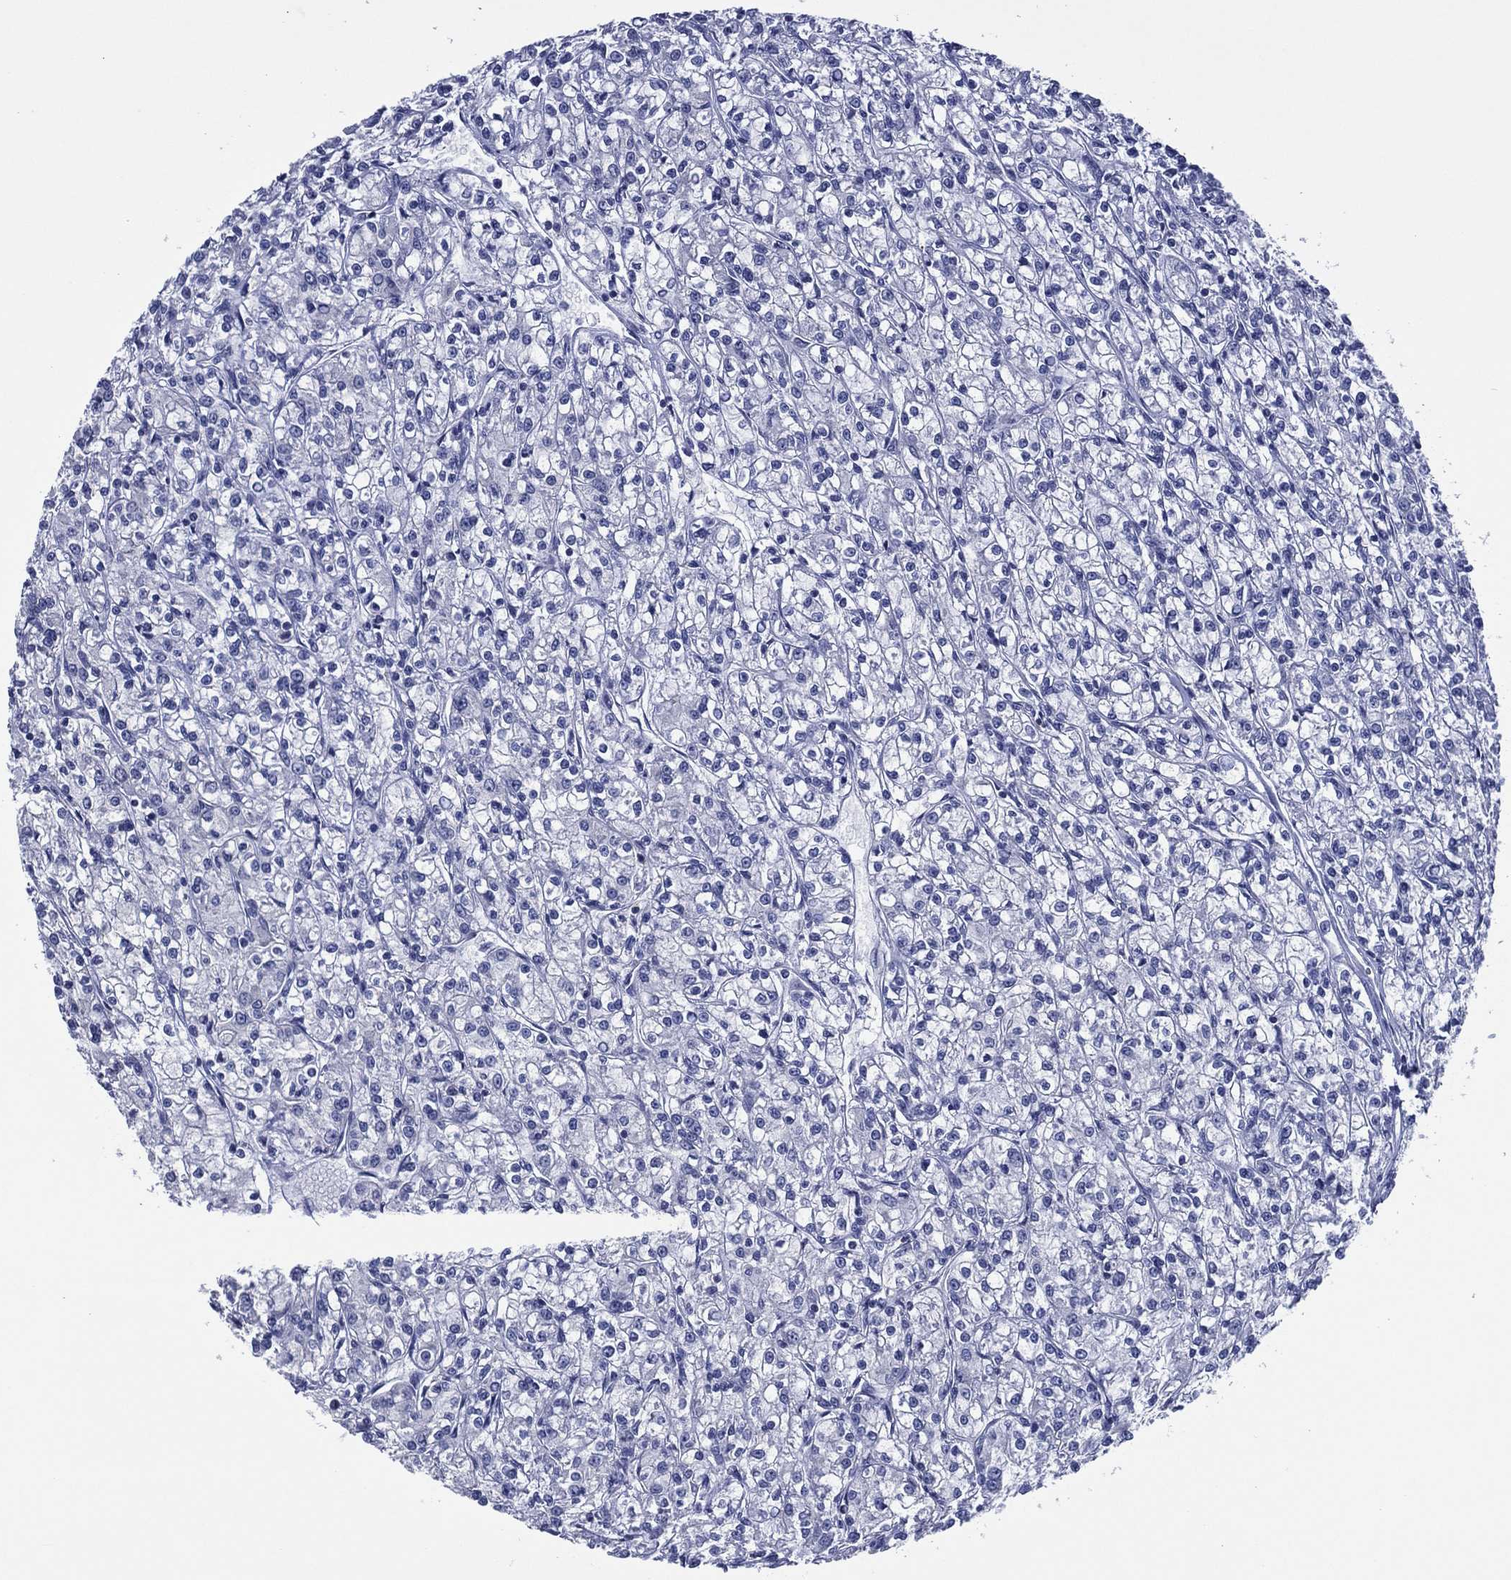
{"staining": {"intensity": "negative", "quantity": "none", "location": "none"}, "tissue": "renal cancer", "cell_type": "Tumor cells", "image_type": "cancer", "snomed": [{"axis": "morphology", "description": "Adenocarcinoma, NOS"}, {"axis": "topography", "description": "Kidney"}], "caption": "Tumor cells are negative for protein expression in human renal cancer (adenocarcinoma).", "gene": "TRIM31", "patient": {"sex": "female", "age": 59}}